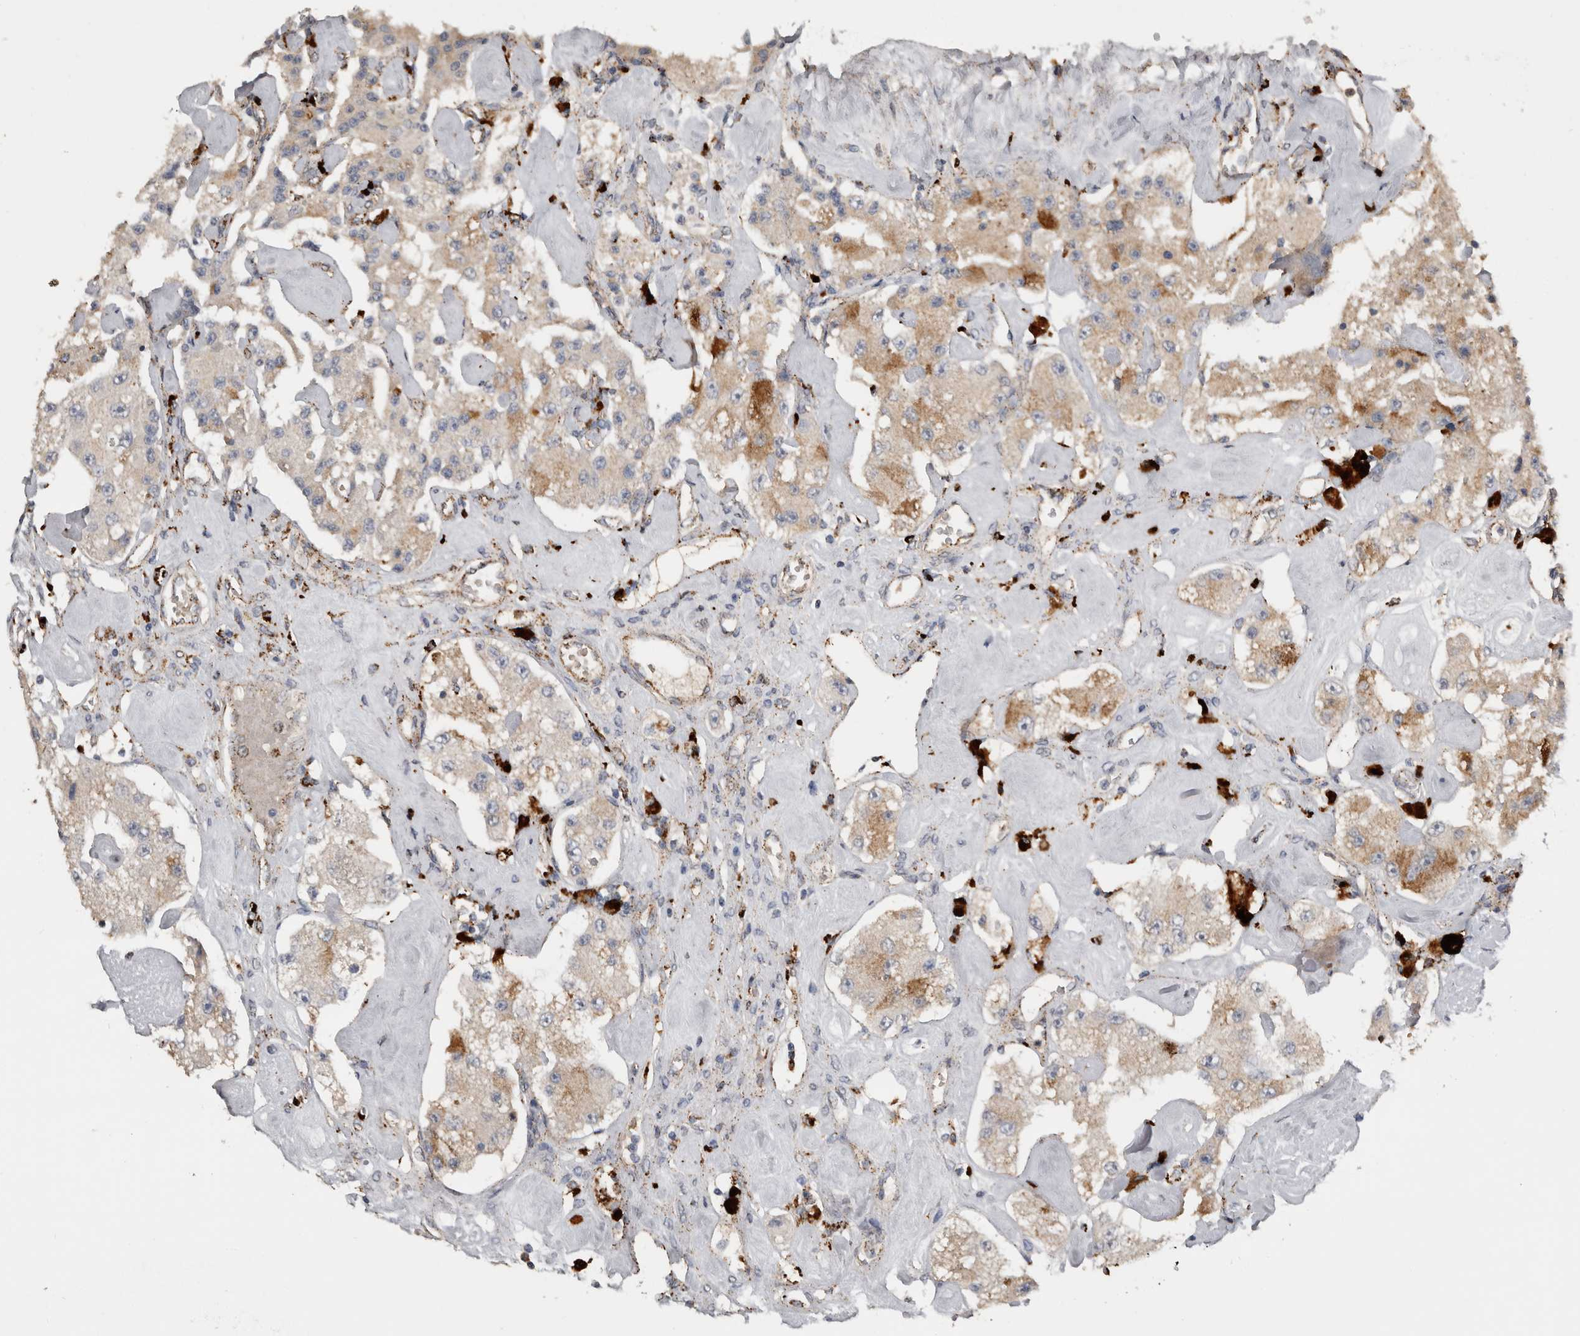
{"staining": {"intensity": "weak", "quantity": "25%-75%", "location": "cytoplasmic/membranous"}, "tissue": "carcinoid", "cell_type": "Tumor cells", "image_type": "cancer", "snomed": [{"axis": "morphology", "description": "Carcinoid, malignant, NOS"}, {"axis": "topography", "description": "Pancreas"}], "caption": "An image showing weak cytoplasmic/membranous expression in about 25%-75% of tumor cells in carcinoid, as visualized by brown immunohistochemical staining.", "gene": "CTSZ", "patient": {"sex": "male", "age": 41}}